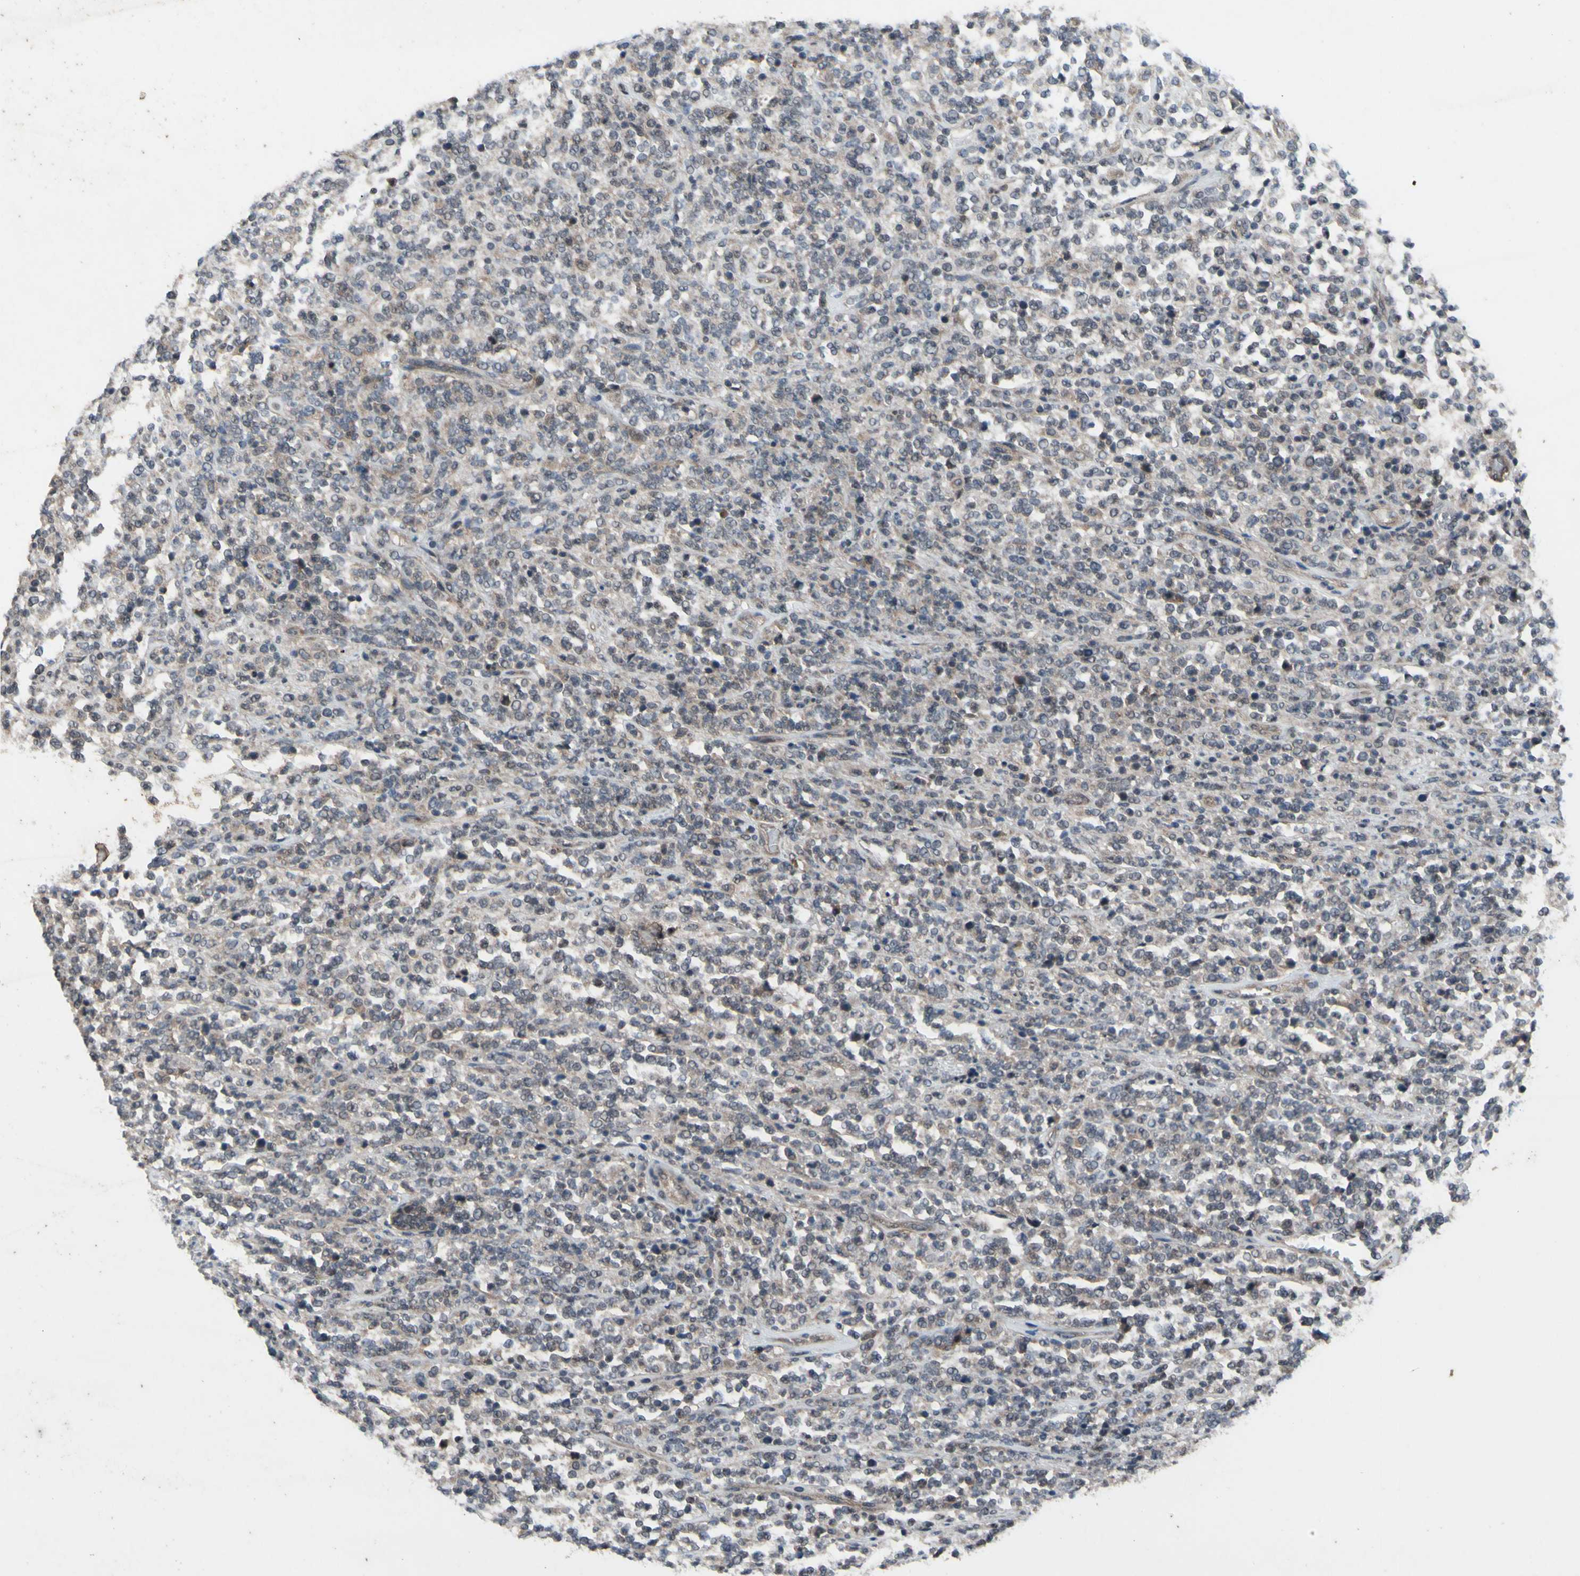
{"staining": {"intensity": "negative", "quantity": "none", "location": "none"}, "tissue": "lymphoma", "cell_type": "Tumor cells", "image_type": "cancer", "snomed": [{"axis": "morphology", "description": "Malignant lymphoma, non-Hodgkin's type, High grade"}, {"axis": "topography", "description": "Soft tissue"}], "caption": "Immunohistochemistry of human lymphoma shows no staining in tumor cells.", "gene": "TRDMT1", "patient": {"sex": "male", "age": 18}}